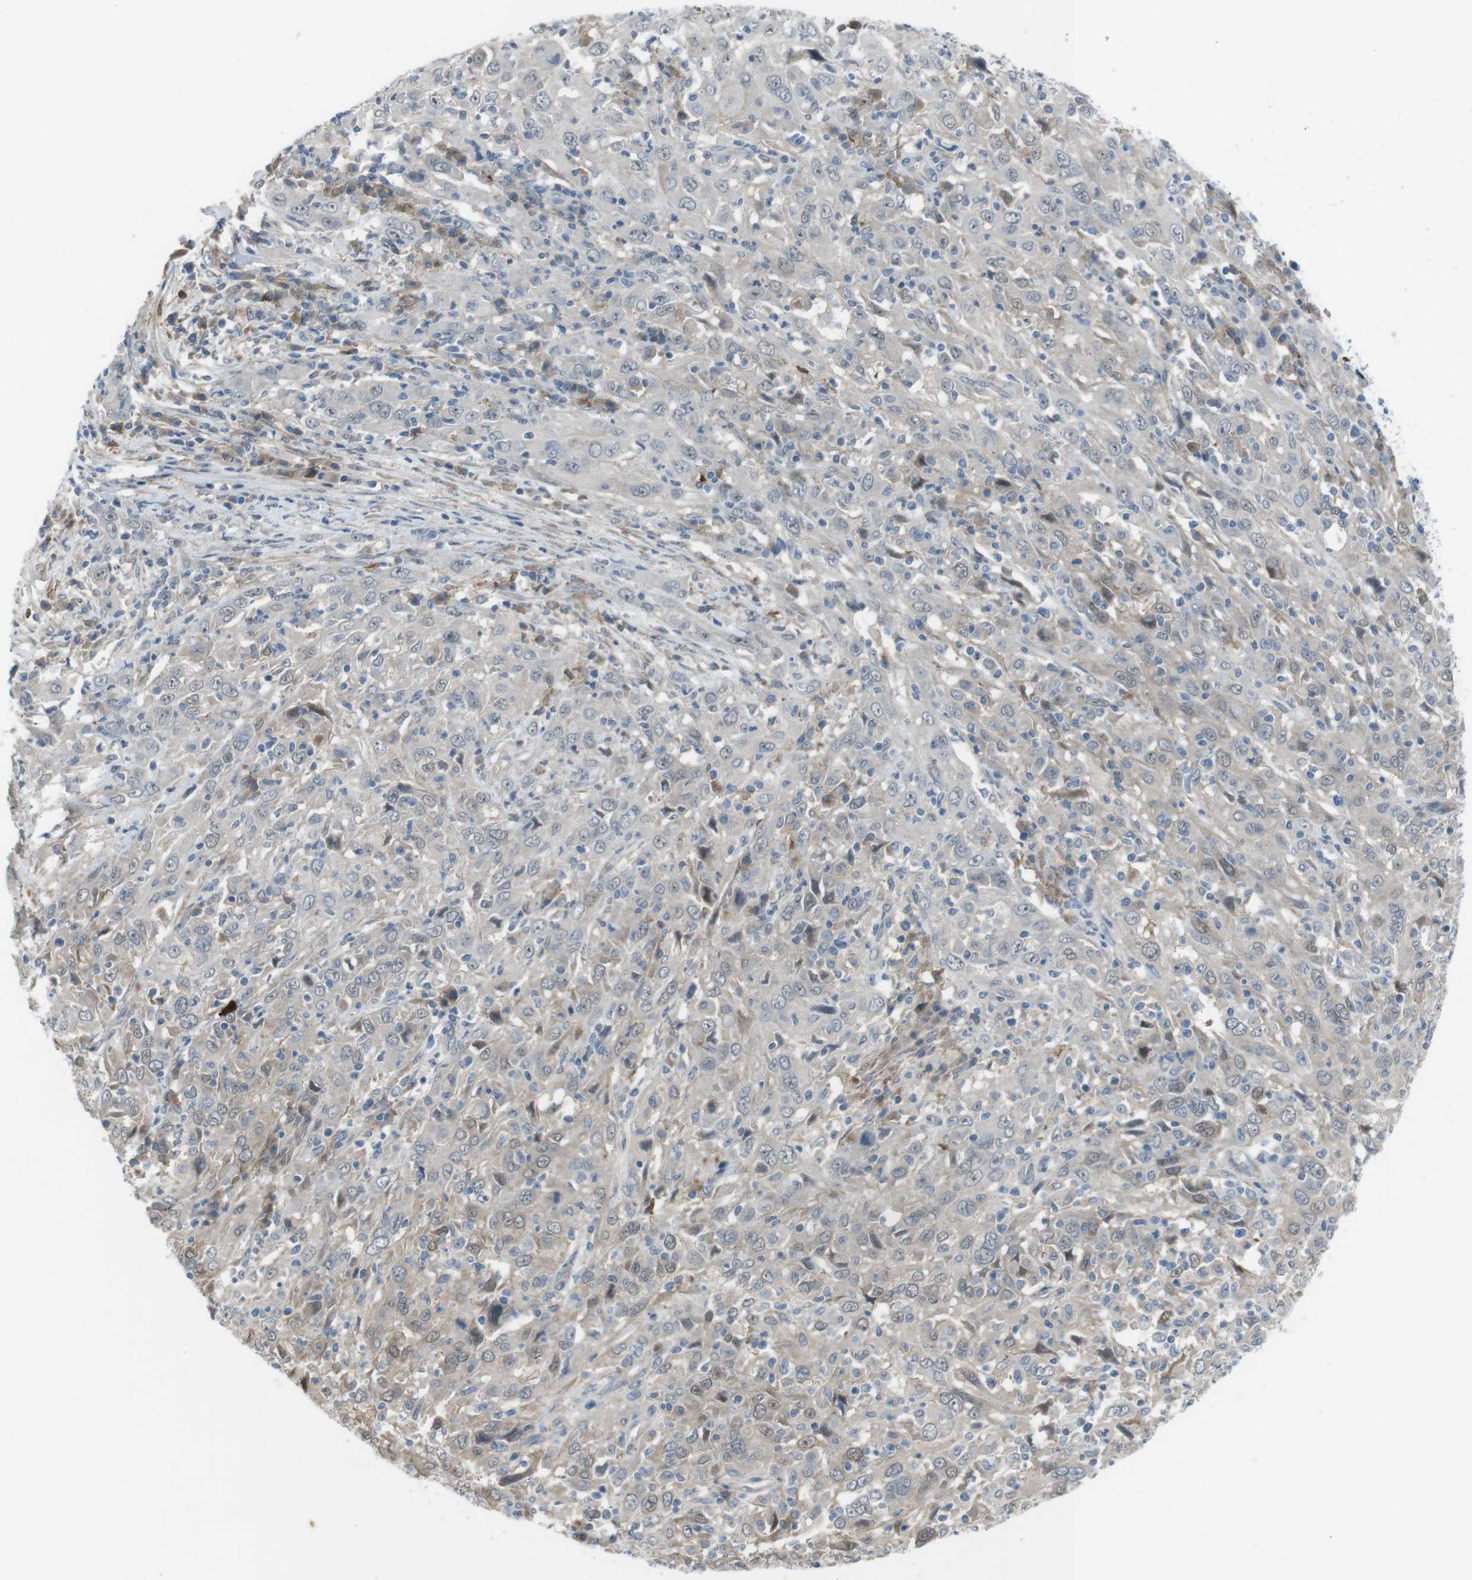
{"staining": {"intensity": "weak", "quantity": "<25%", "location": "cytoplasmic/membranous"}, "tissue": "cervical cancer", "cell_type": "Tumor cells", "image_type": "cancer", "snomed": [{"axis": "morphology", "description": "Squamous cell carcinoma, NOS"}, {"axis": "topography", "description": "Cervix"}], "caption": "The histopathology image displays no staining of tumor cells in squamous cell carcinoma (cervical).", "gene": "ANK2", "patient": {"sex": "female", "age": 46}}